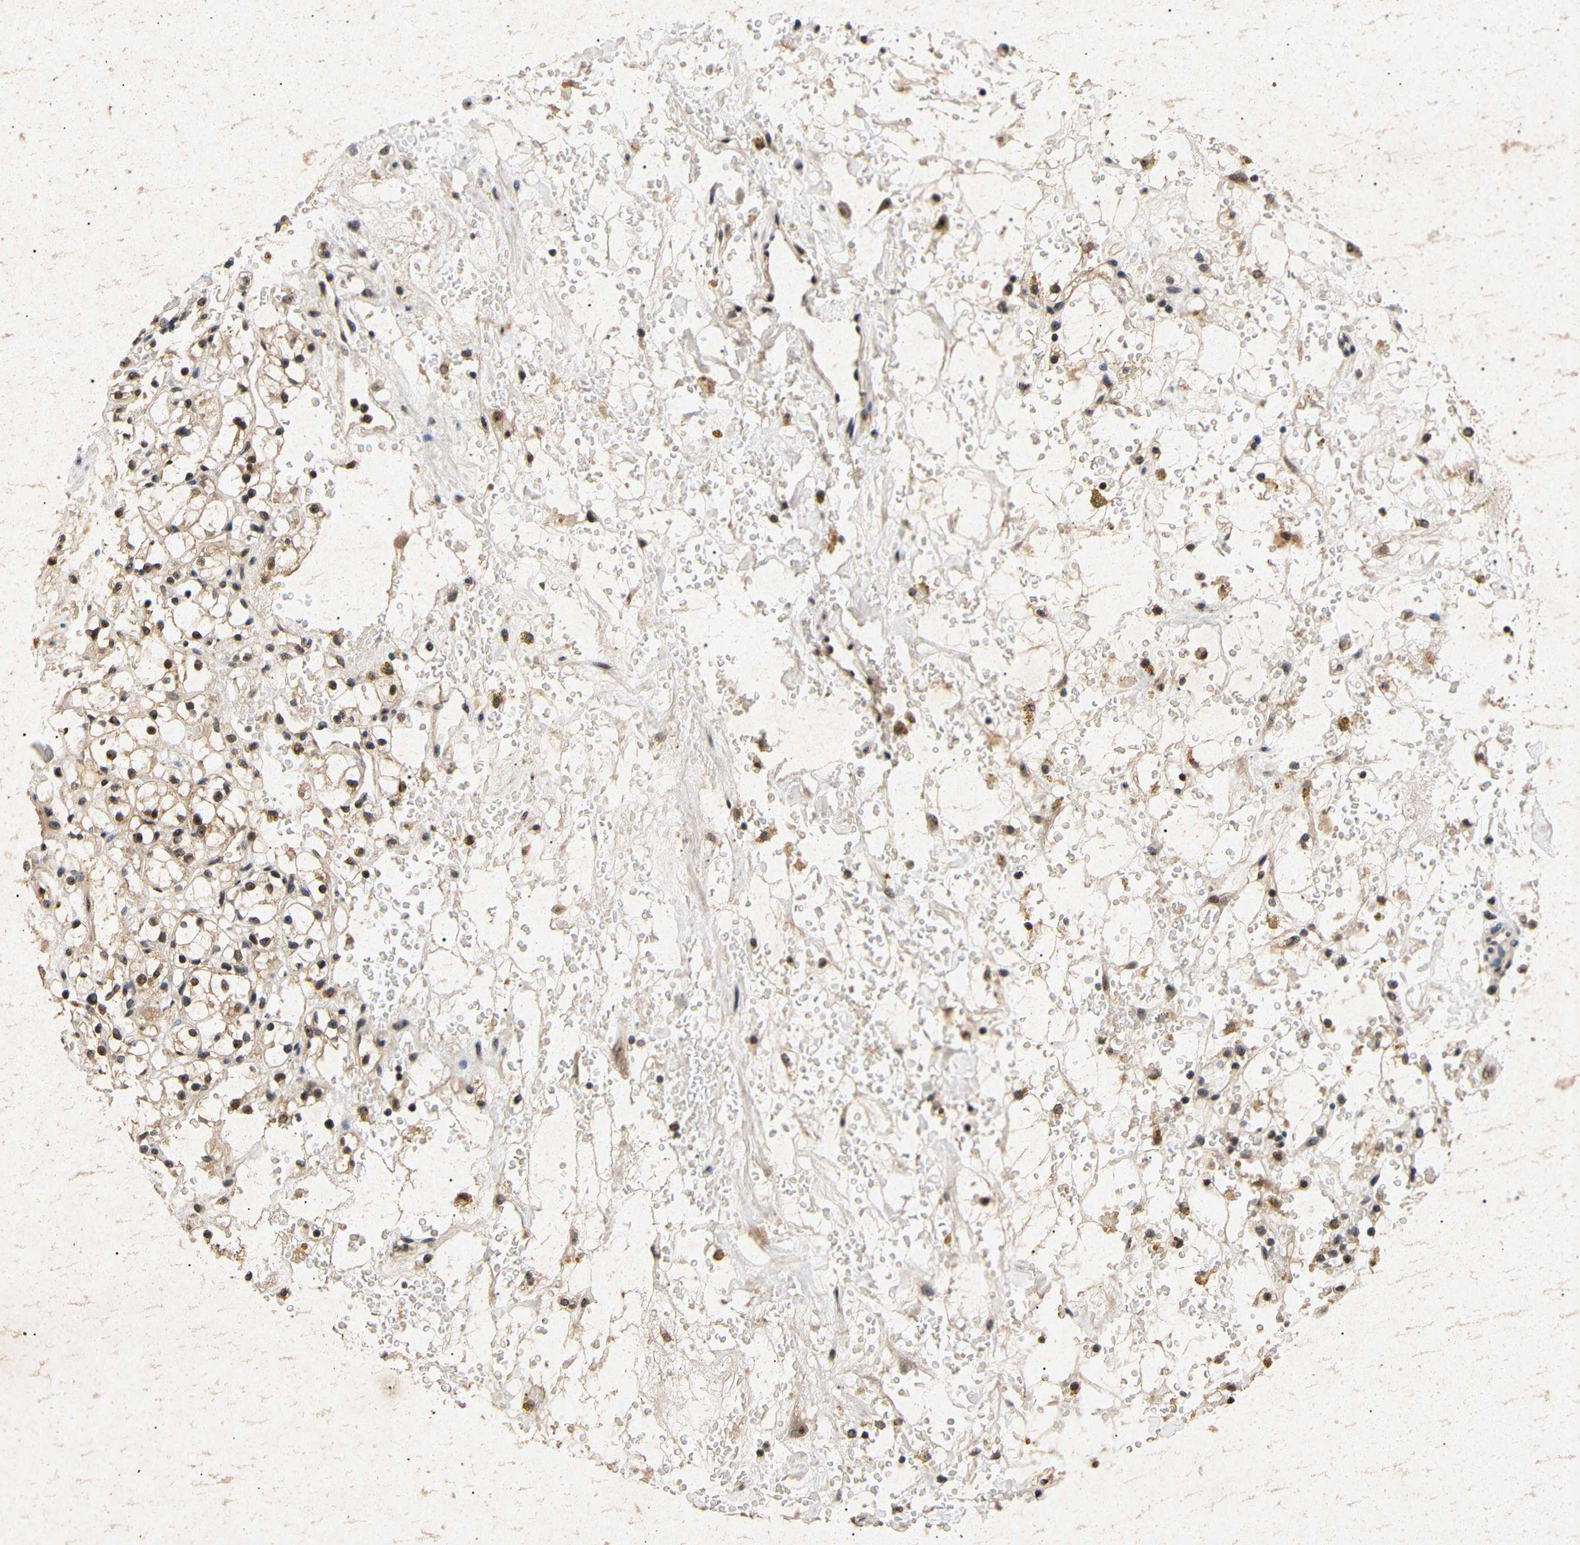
{"staining": {"intensity": "moderate", "quantity": ">75%", "location": "cytoplasmic/membranous,nuclear"}, "tissue": "renal cancer", "cell_type": "Tumor cells", "image_type": "cancer", "snomed": [{"axis": "morphology", "description": "Adenocarcinoma, NOS"}, {"axis": "topography", "description": "Kidney"}], "caption": "Brown immunohistochemical staining in human renal cancer (adenocarcinoma) shows moderate cytoplasmic/membranous and nuclear expression in about >75% of tumor cells.", "gene": "PARN", "patient": {"sex": "male", "age": 61}}